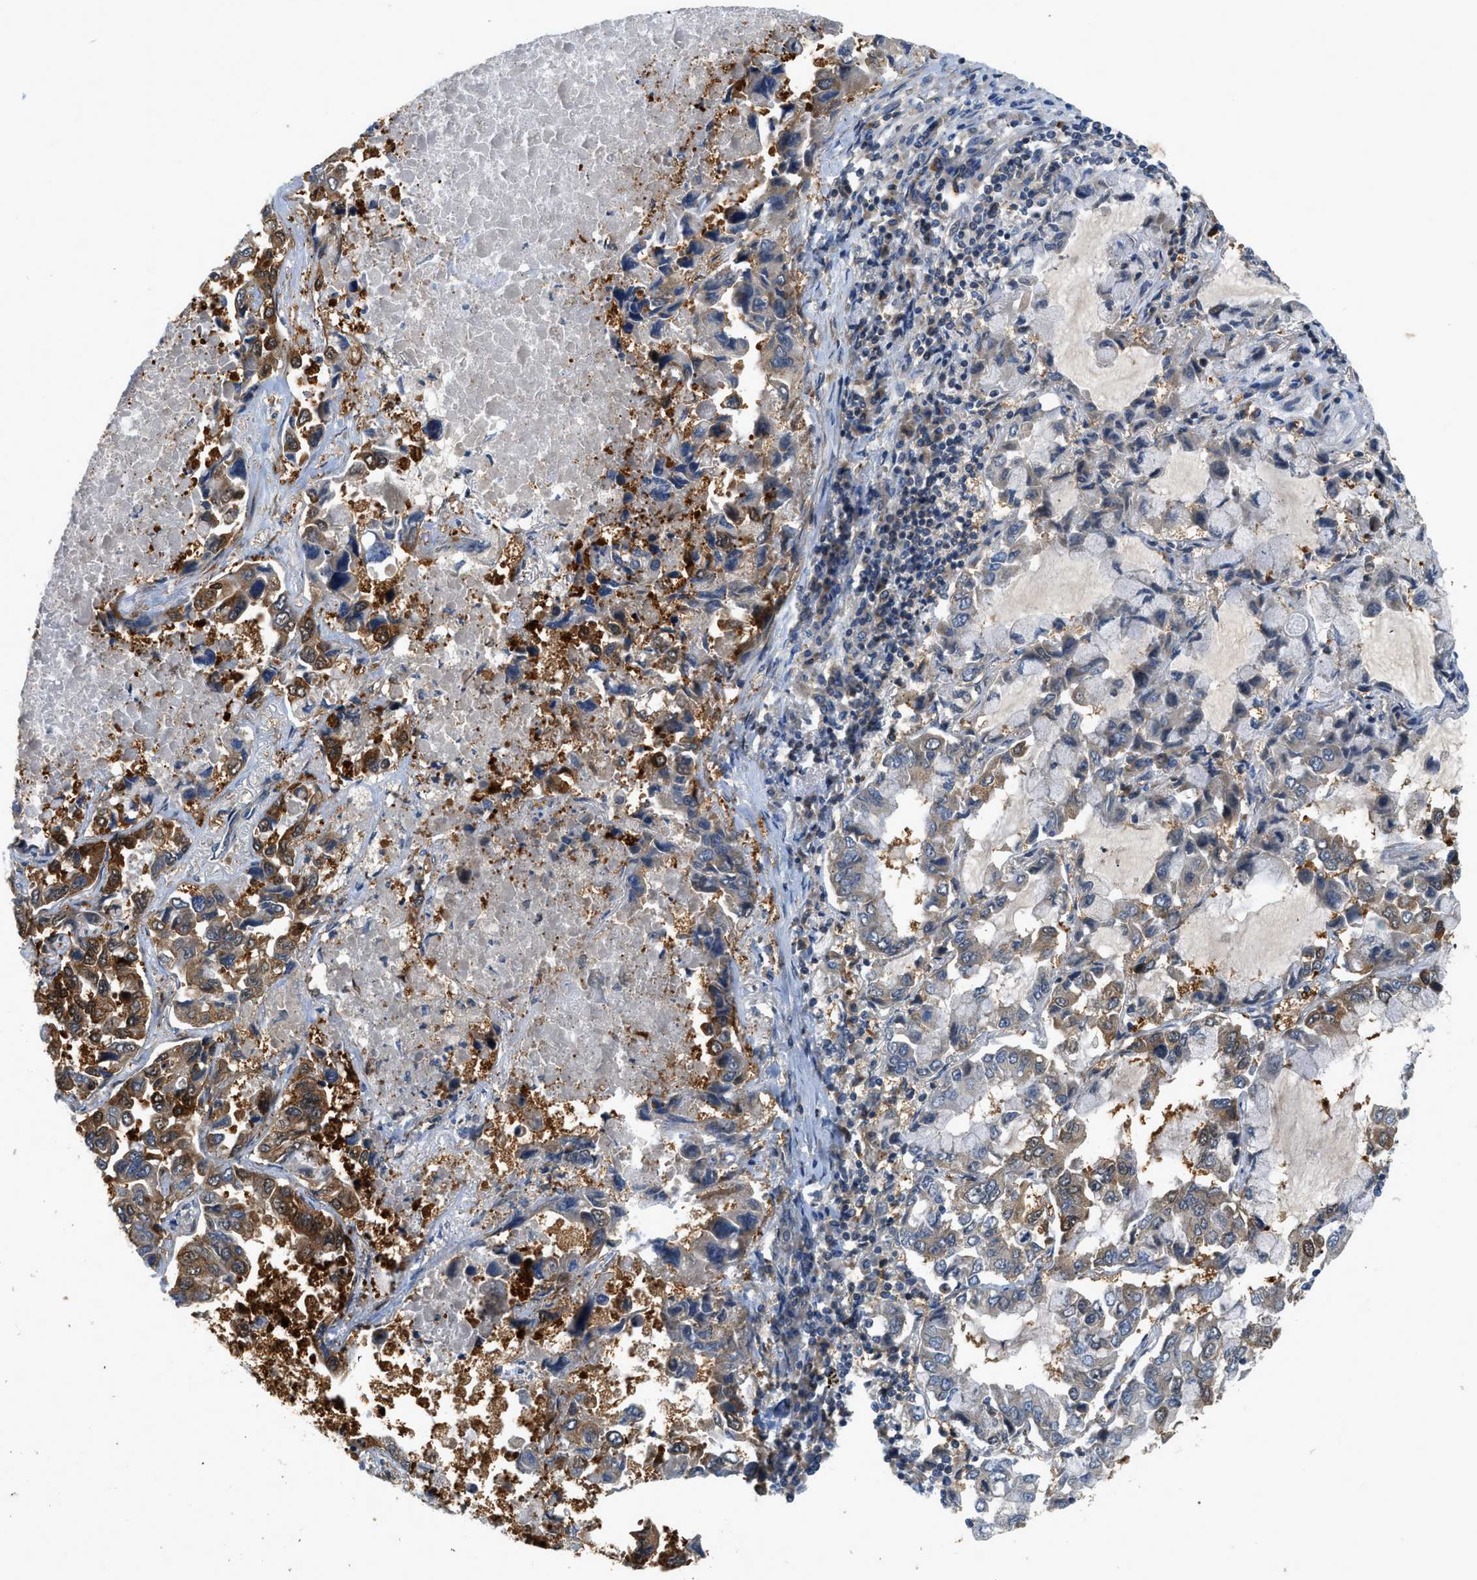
{"staining": {"intensity": "strong", "quantity": "25%-75%", "location": "cytoplasmic/membranous"}, "tissue": "lung cancer", "cell_type": "Tumor cells", "image_type": "cancer", "snomed": [{"axis": "morphology", "description": "Adenocarcinoma, NOS"}, {"axis": "topography", "description": "Lung"}], "caption": "This is an image of immunohistochemistry (IHC) staining of lung adenocarcinoma, which shows strong expression in the cytoplasmic/membranous of tumor cells.", "gene": "GPR31", "patient": {"sex": "male", "age": 64}}